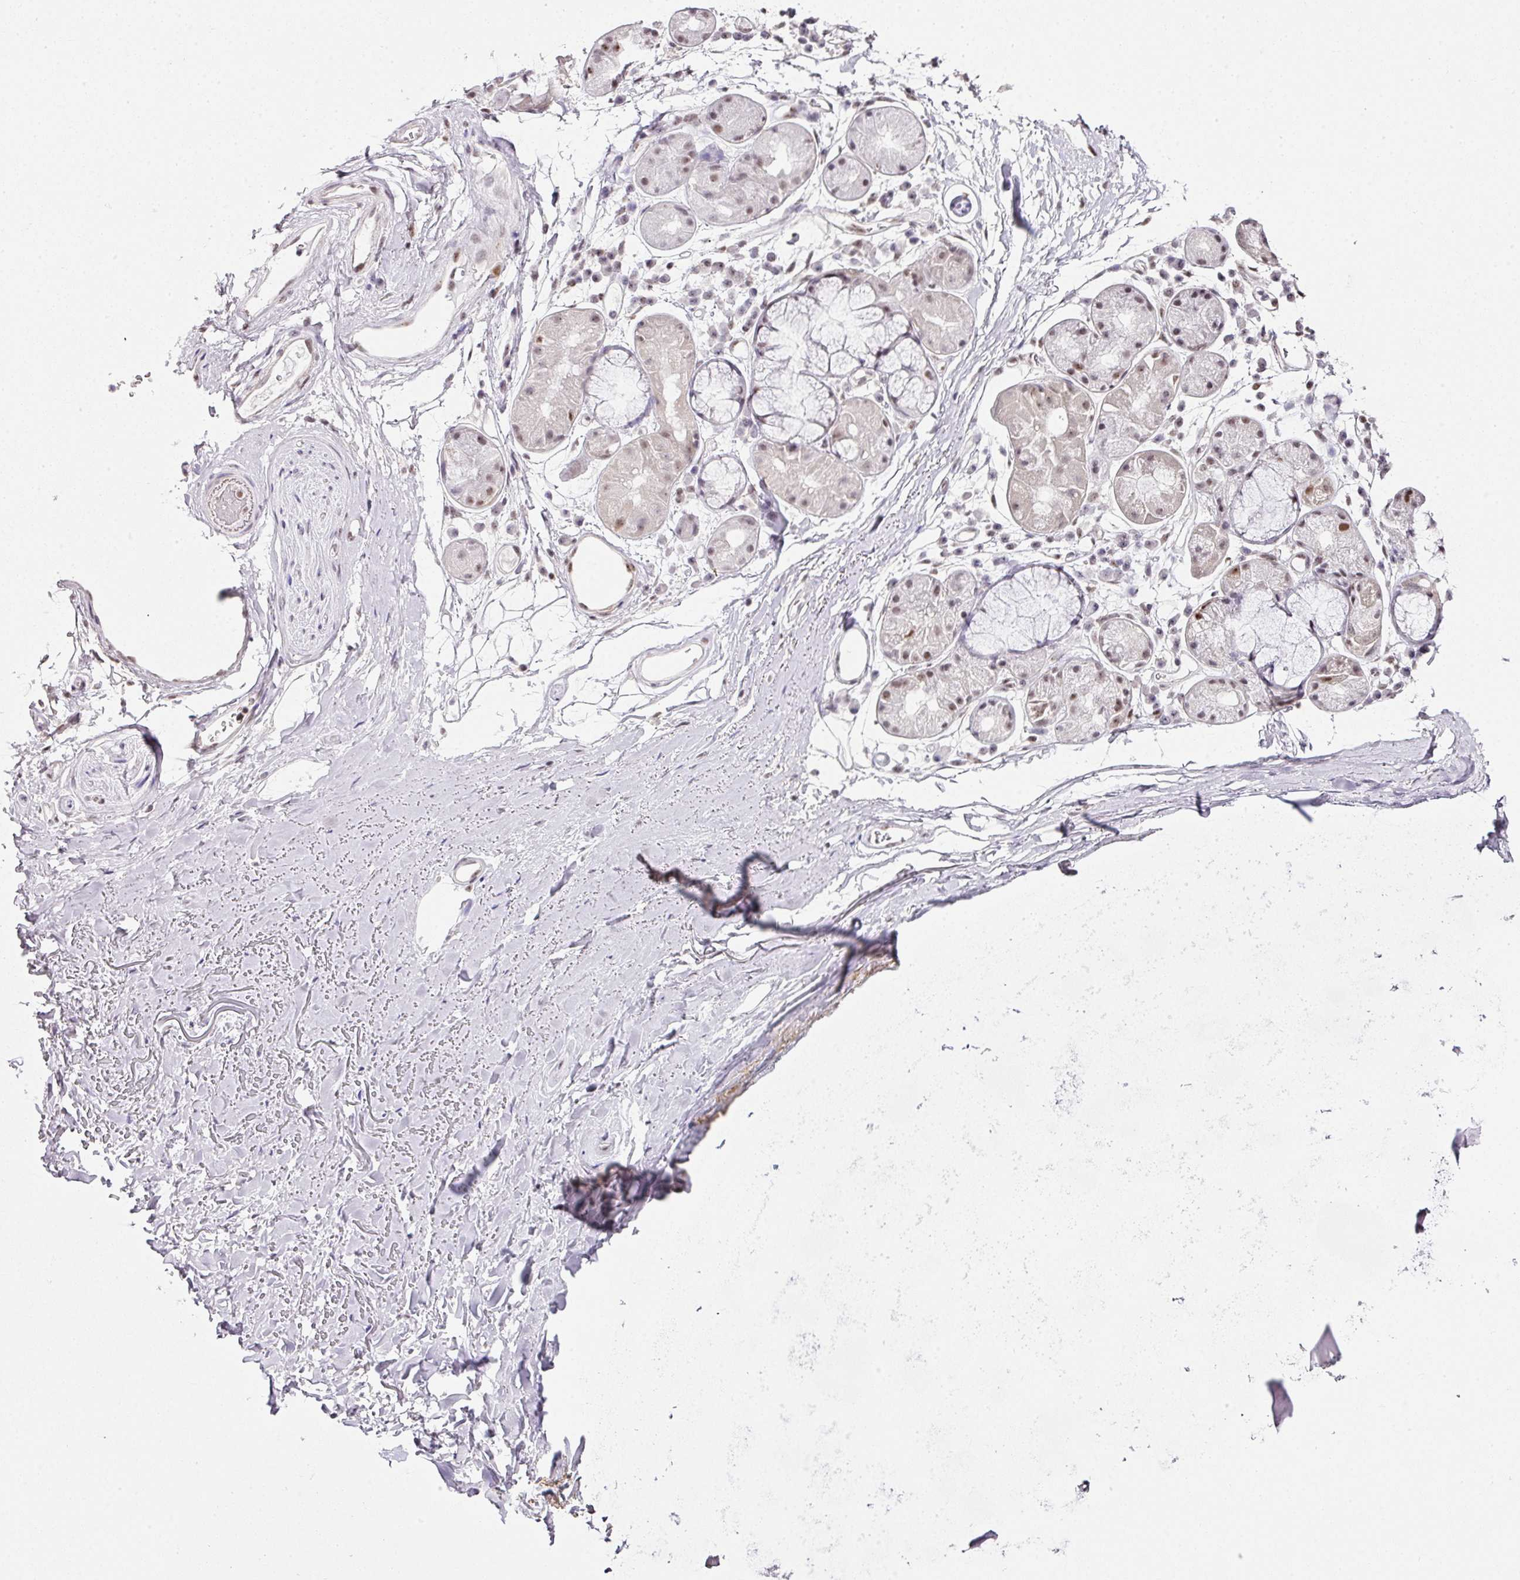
{"staining": {"intensity": "negative", "quantity": "none", "location": "none"}, "tissue": "adipose tissue", "cell_type": "Adipocytes", "image_type": "normal", "snomed": [{"axis": "morphology", "description": "Normal tissue, NOS"}, {"axis": "topography", "description": "Cartilage tissue"}], "caption": "There is no significant expression in adipocytes of adipose tissue. (Stains: DAB immunohistochemistry with hematoxylin counter stain, Microscopy: brightfield microscopy at high magnification).", "gene": "FAM32A", "patient": {"sex": "male", "age": 80}}